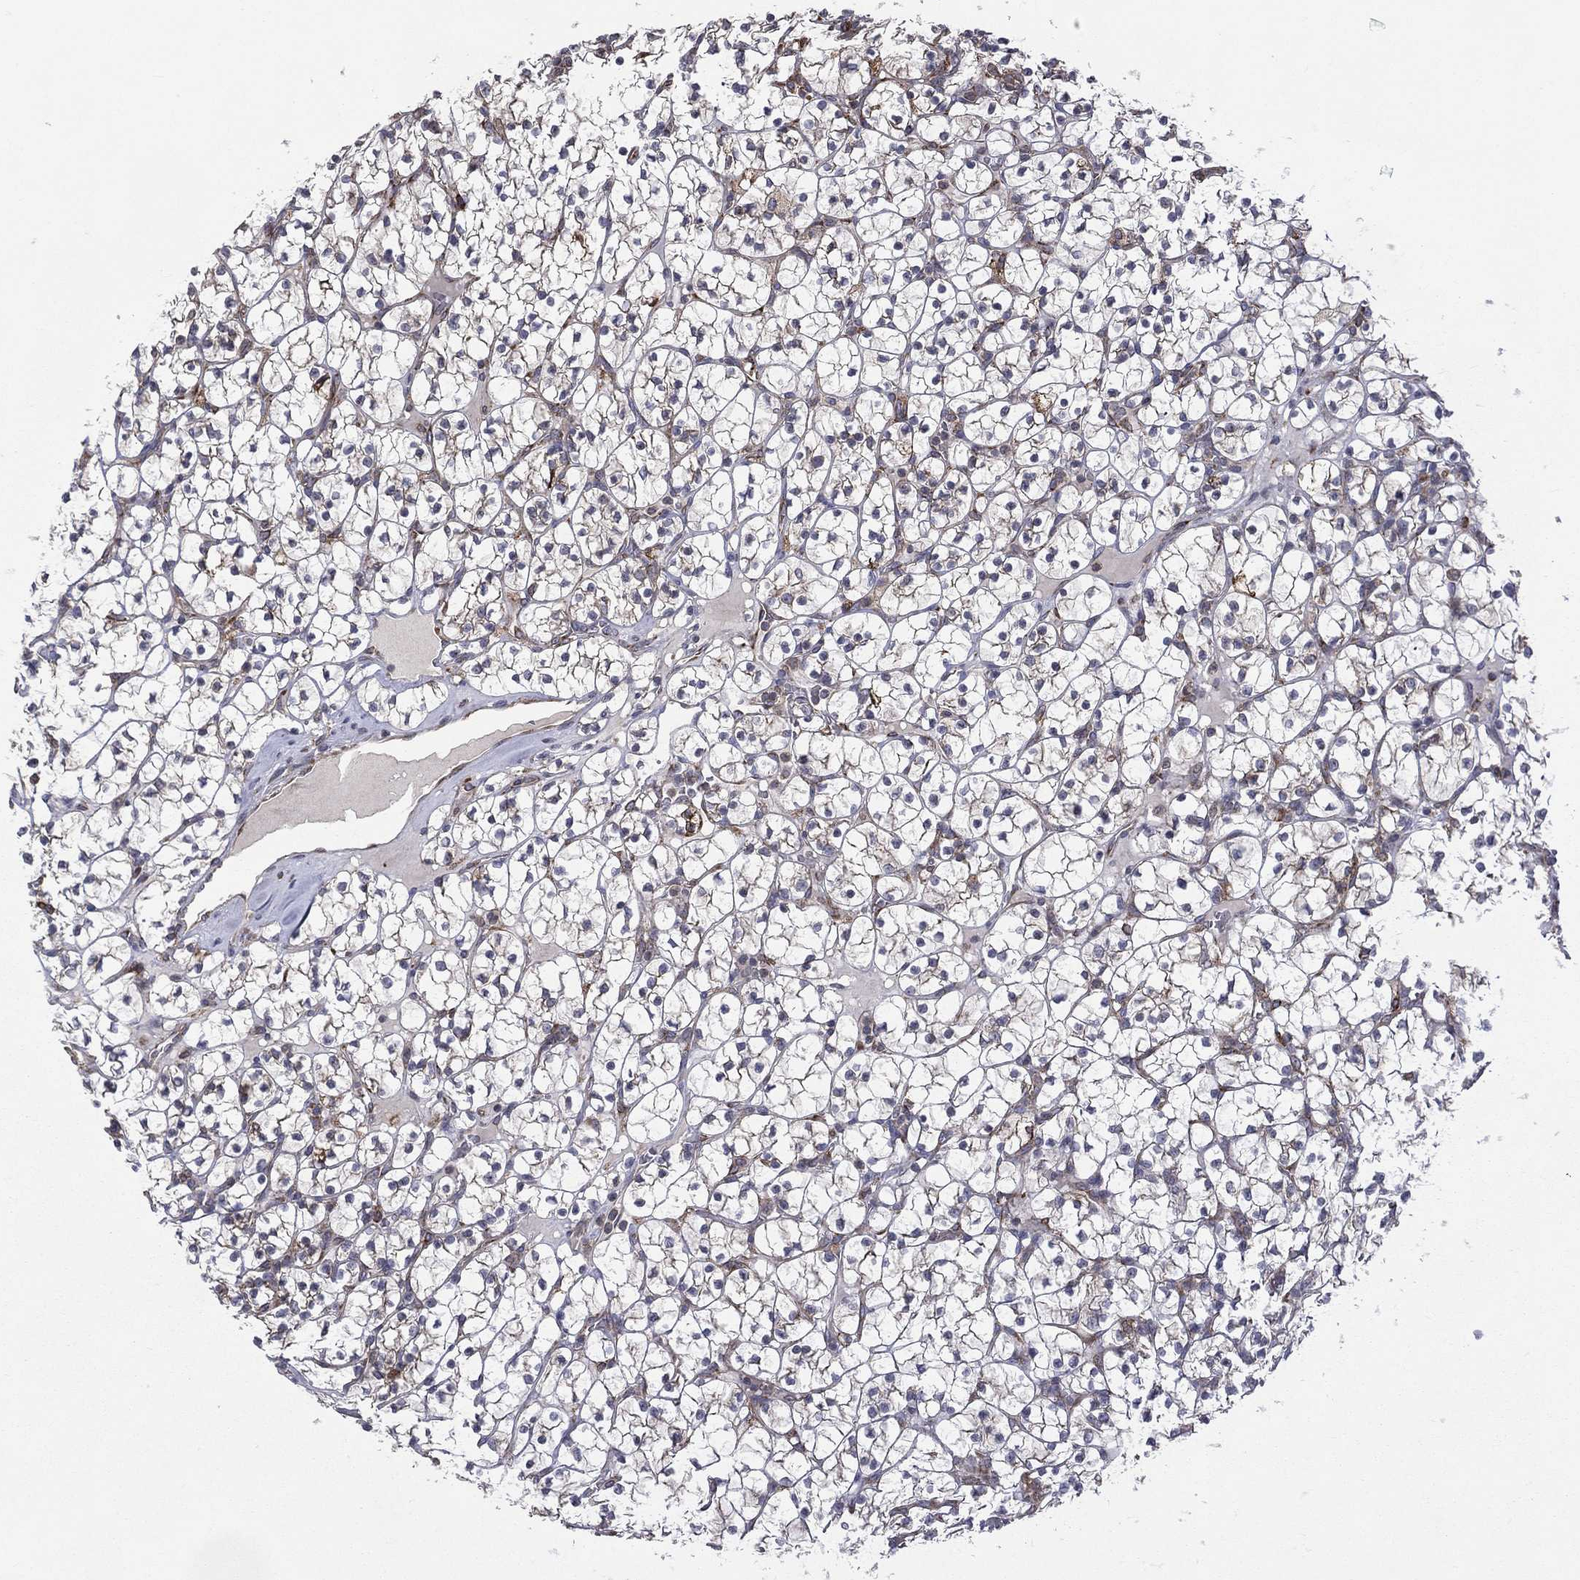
{"staining": {"intensity": "moderate", "quantity": "25%-75%", "location": "cytoplasmic/membranous"}, "tissue": "renal cancer", "cell_type": "Tumor cells", "image_type": "cancer", "snomed": [{"axis": "morphology", "description": "Adenocarcinoma, NOS"}, {"axis": "topography", "description": "Kidney"}], "caption": "An image showing moderate cytoplasmic/membranous positivity in about 25%-75% of tumor cells in adenocarcinoma (renal), as visualized by brown immunohistochemical staining.", "gene": "C20orf96", "patient": {"sex": "female", "age": 89}}